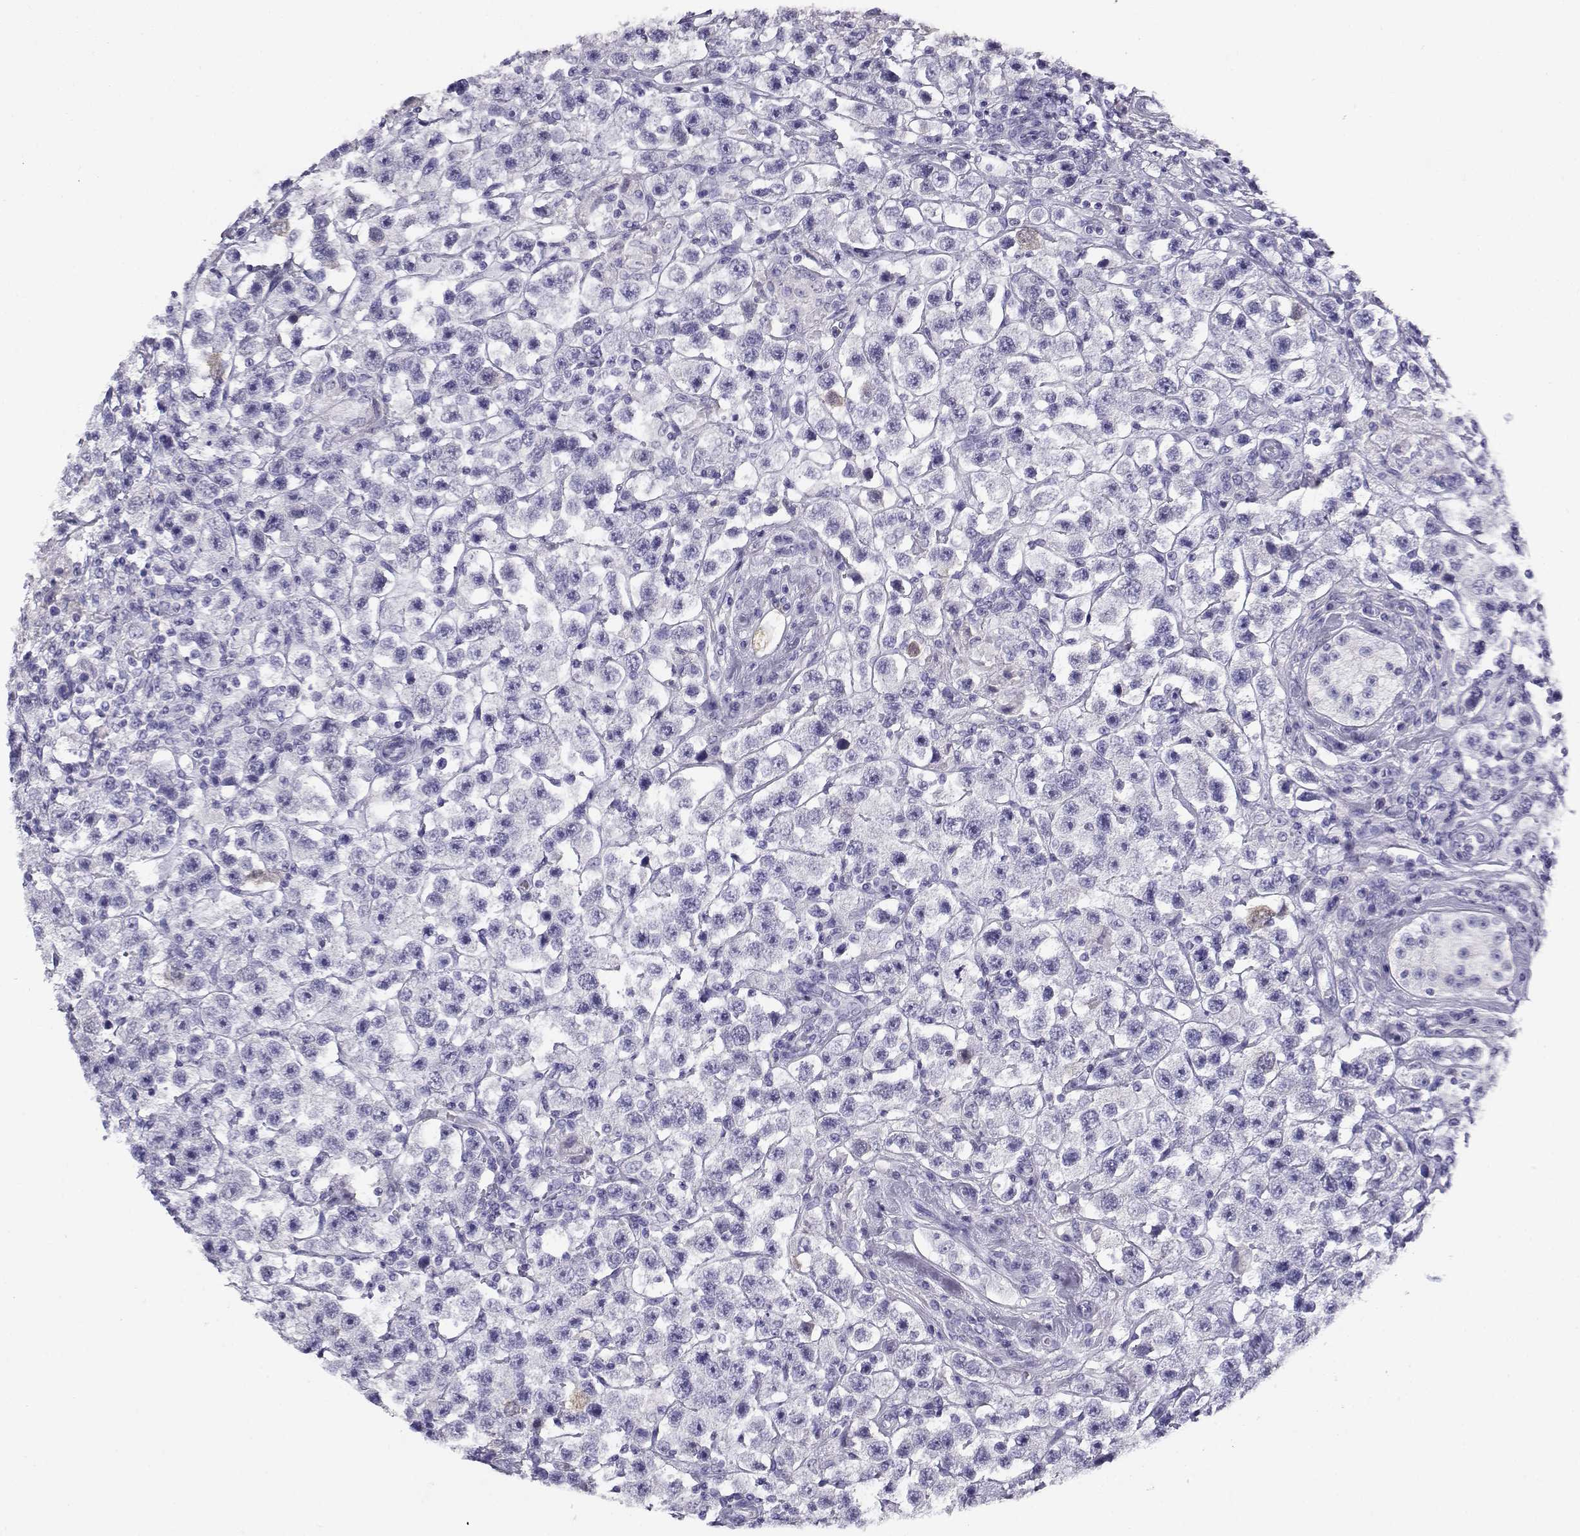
{"staining": {"intensity": "negative", "quantity": "none", "location": "none"}, "tissue": "testis cancer", "cell_type": "Tumor cells", "image_type": "cancer", "snomed": [{"axis": "morphology", "description": "Seminoma, NOS"}, {"axis": "topography", "description": "Testis"}], "caption": "Image shows no significant protein expression in tumor cells of testis seminoma. (DAB immunohistochemistry, high magnification).", "gene": "RHOXF2", "patient": {"sex": "male", "age": 45}}